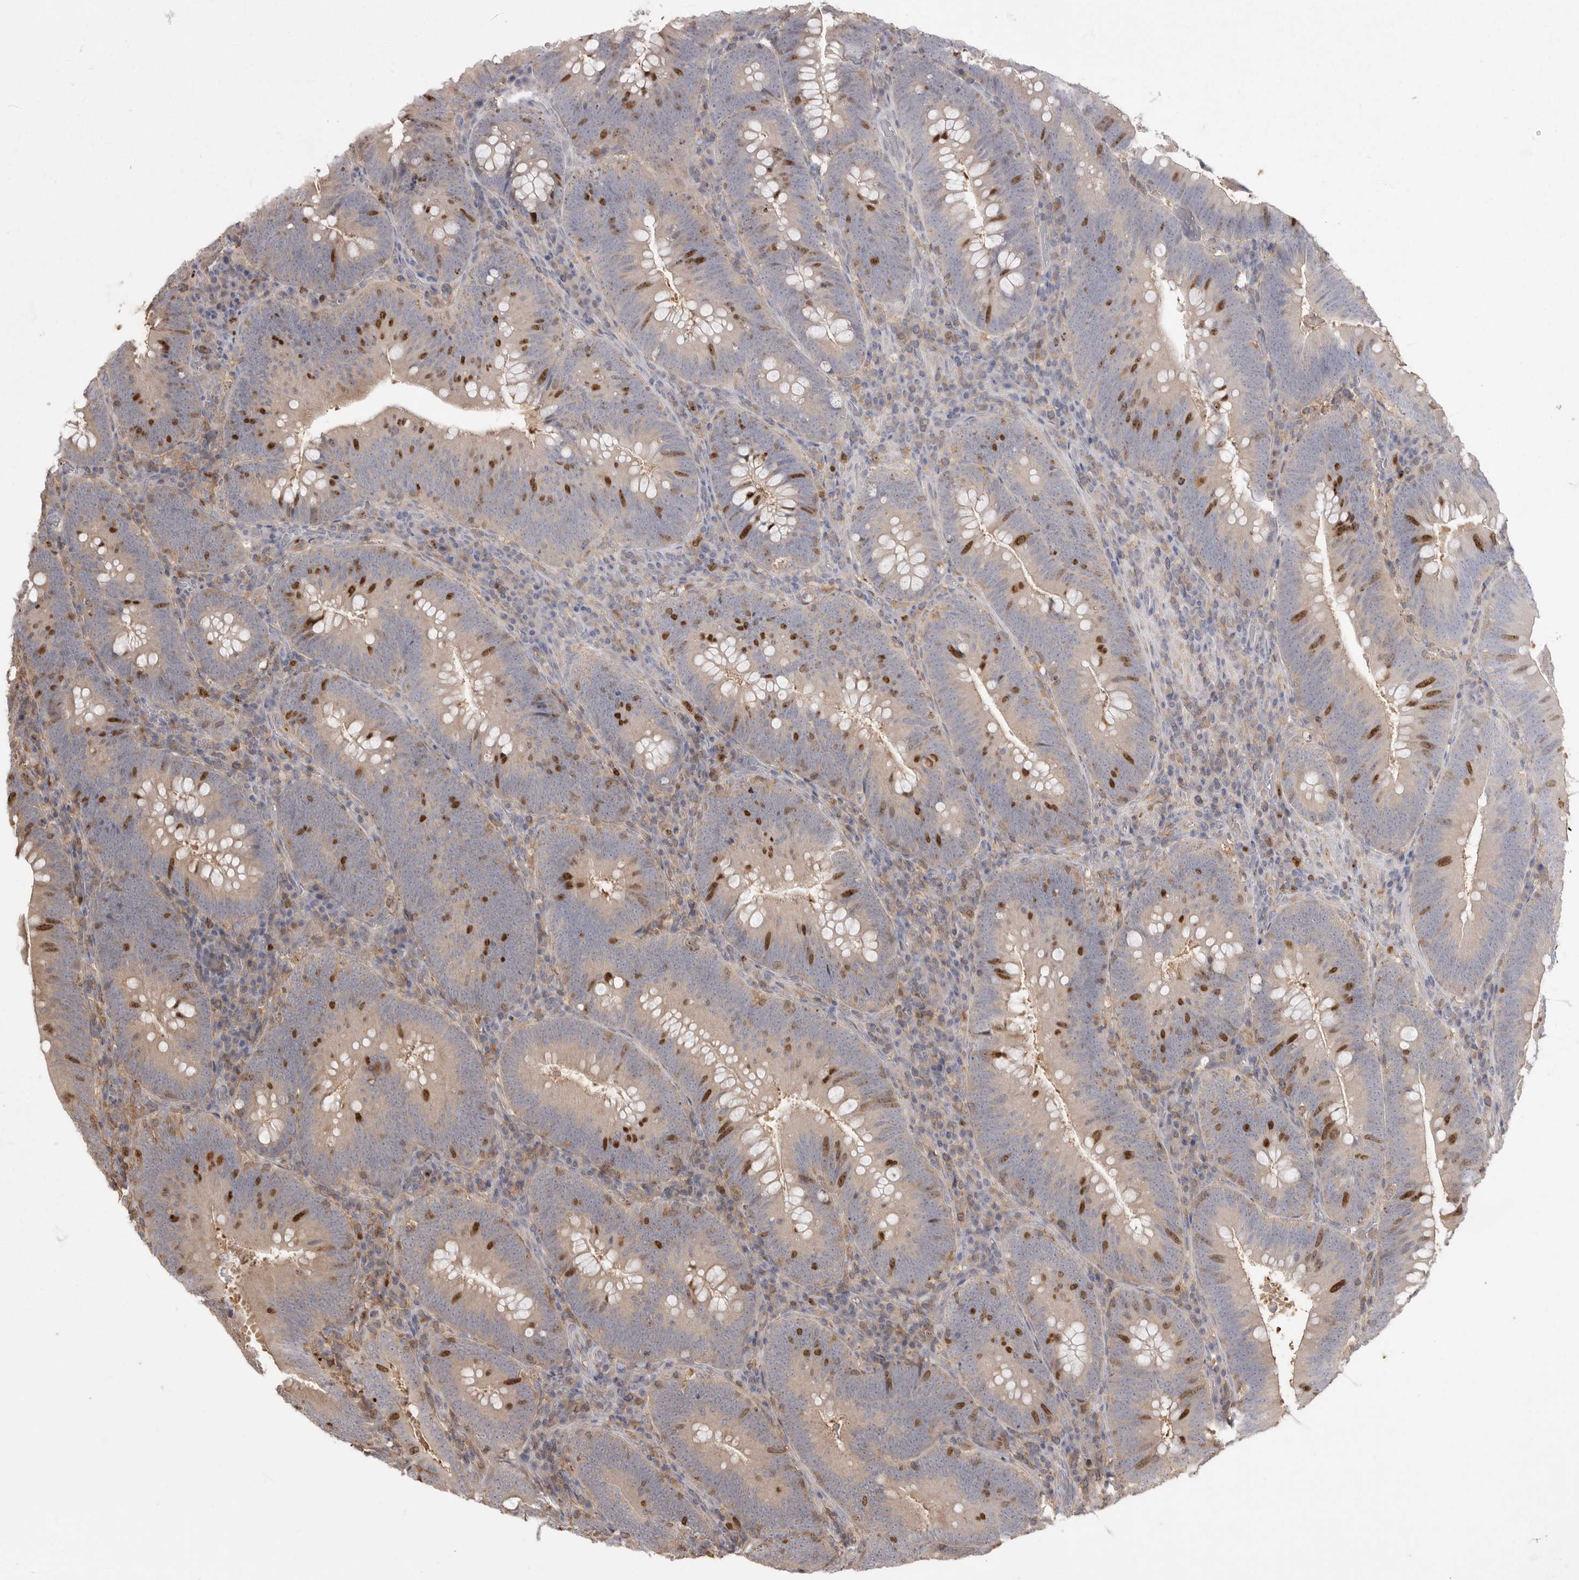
{"staining": {"intensity": "strong", "quantity": "<25%", "location": "nuclear"}, "tissue": "colorectal cancer", "cell_type": "Tumor cells", "image_type": "cancer", "snomed": [{"axis": "morphology", "description": "Normal tissue, NOS"}, {"axis": "topography", "description": "Colon"}], "caption": "Colorectal cancer was stained to show a protein in brown. There is medium levels of strong nuclear staining in approximately <25% of tumor cells.", "gene": "TOP2A", "patient": {"sex": "female", "age": 82}}